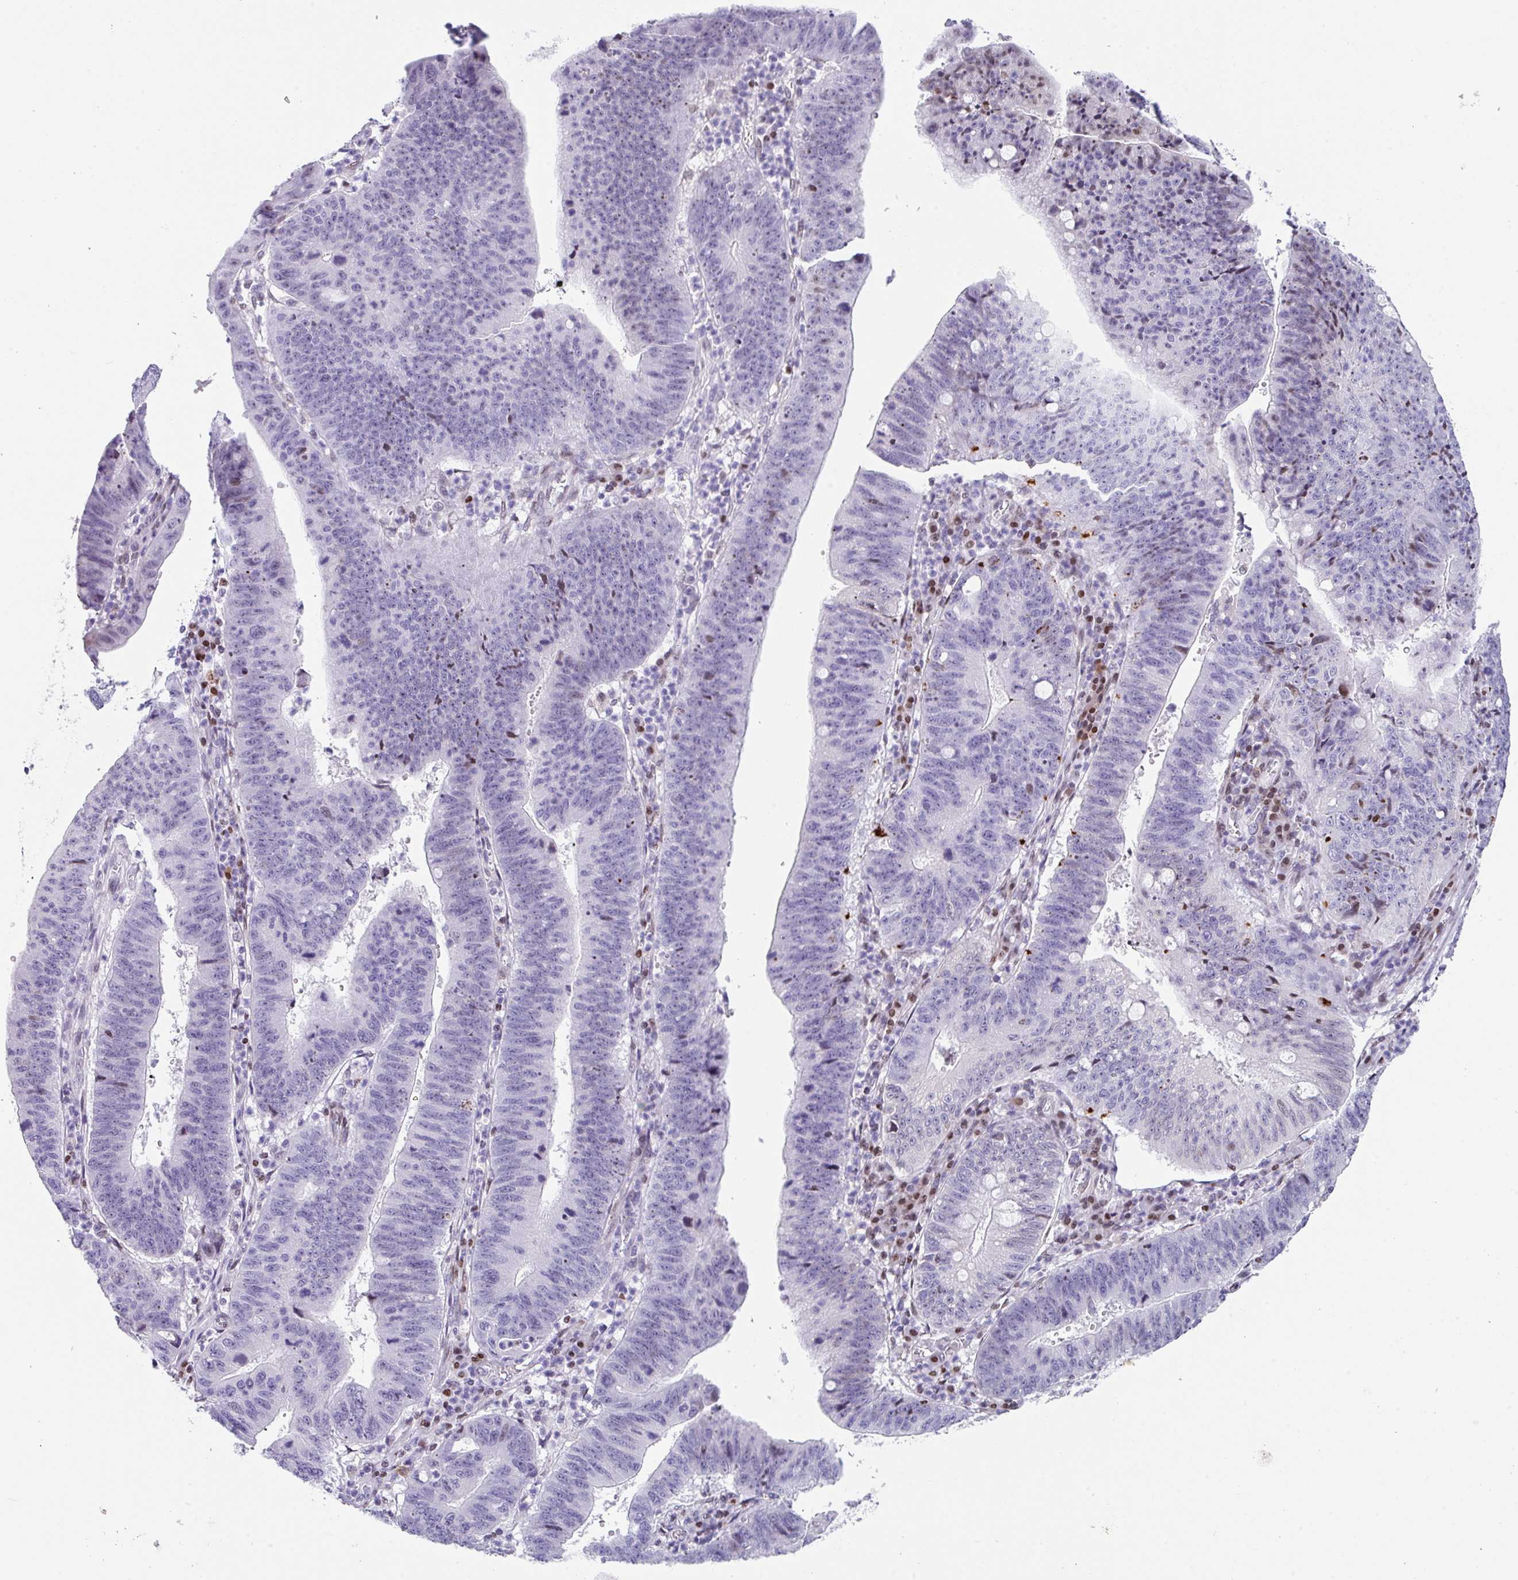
{"staining": {"intensity": "moderate", "quantity": "<25%", "location": "nuclear"}, "tissue": "stomach cancer", "cell_type": "Tumor cells", "image_type": "cancer", "snomed": [{"axis": "morphology", "description": "Adenocarcinoma, NOS"}, {"axis": "topography", "description": "Stomach"}], "caption": "A high-resolution micrograph shows immunohistochemistry (IHC) staining of adenocarcinoma (stomach), which reveals moderate nuclear positivity in approximately <25% of tumor cells. The protein is stained brown, and the nuclei are stained in blue (DAB IHC with brightfield microscopy, high magnification).", "gene": "TCF3", "patient": {"sex": "male", "age": 59}}